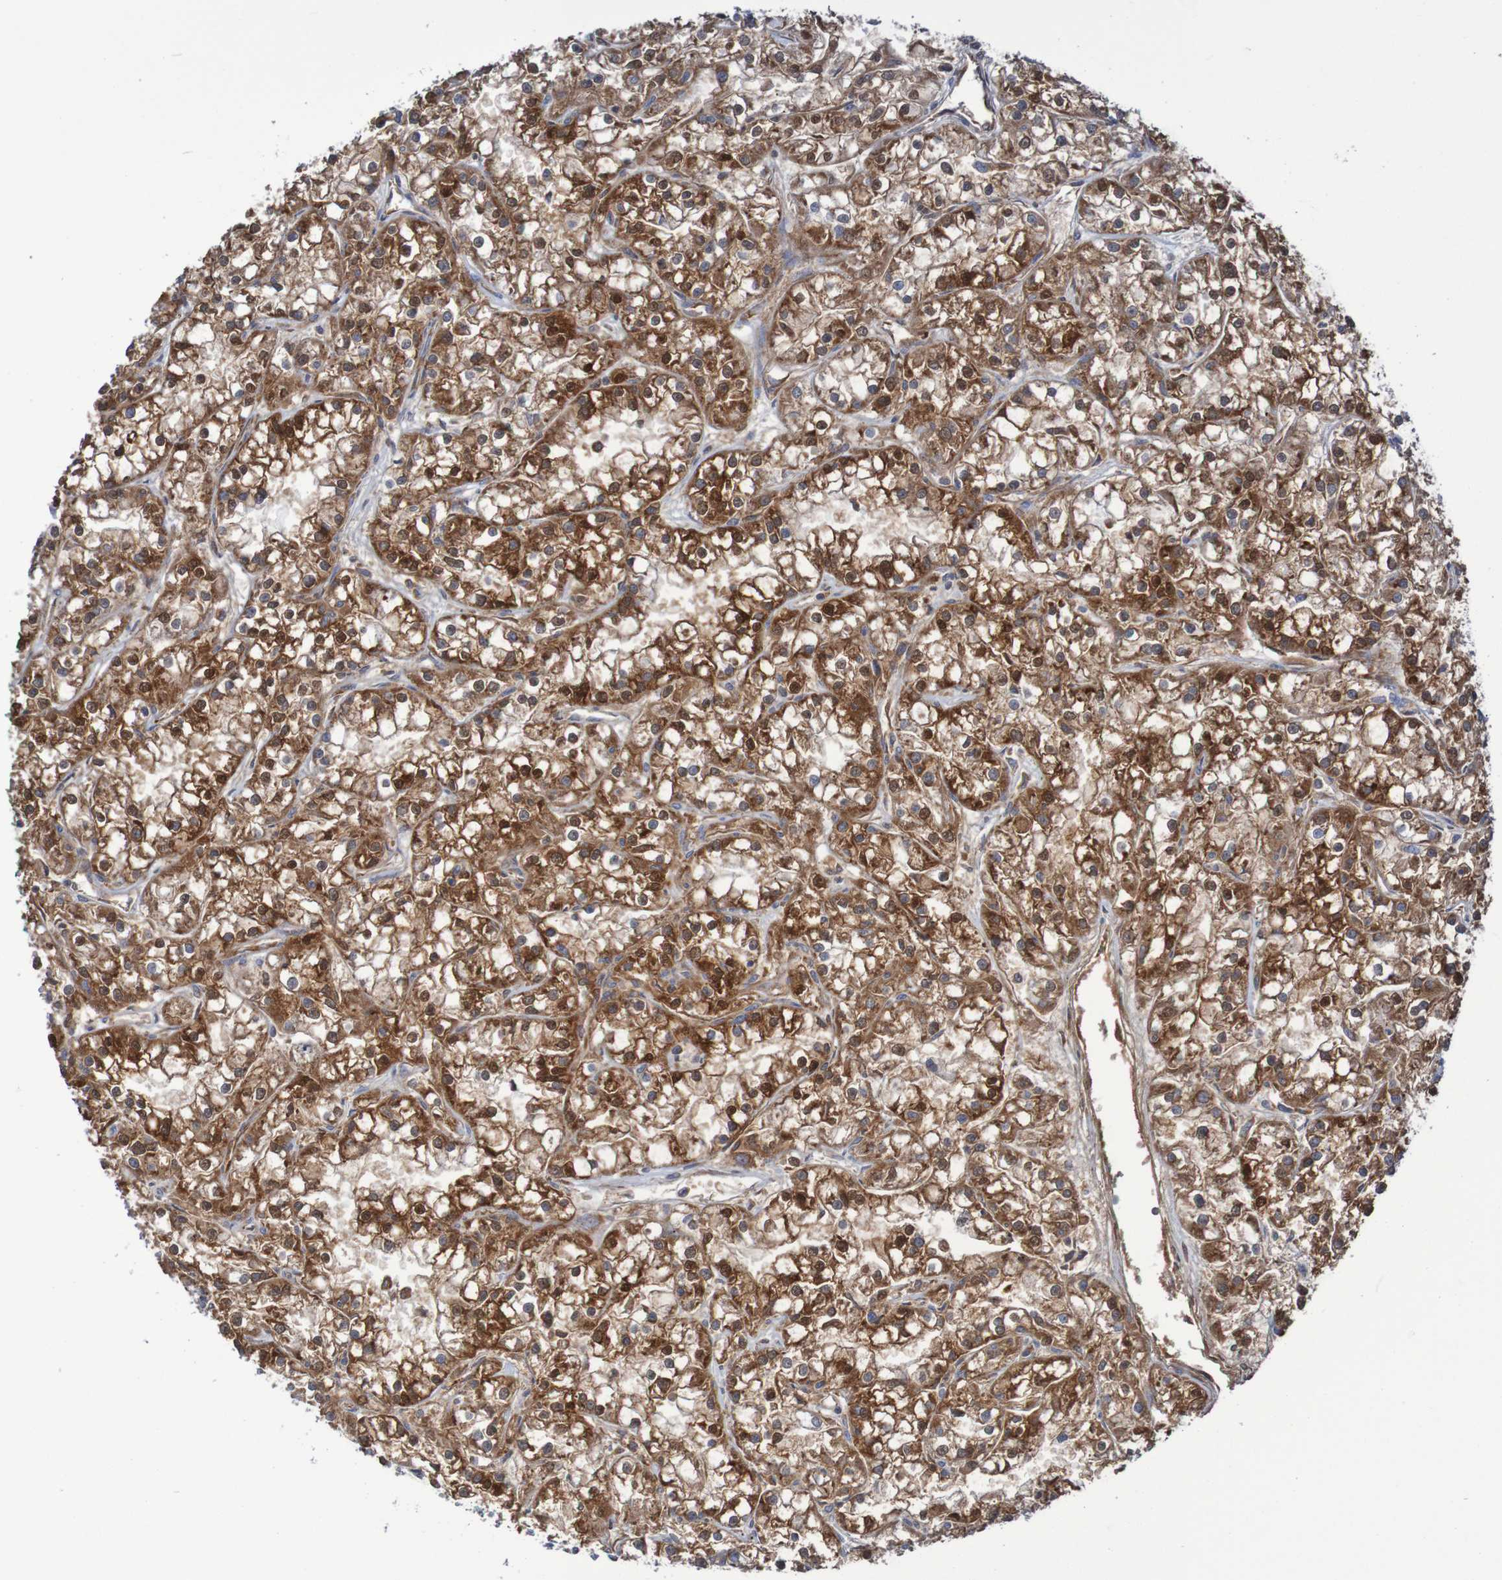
{"staining": {"intensity": "strong", "quantity": ">75%", "location": "cytoplasmic/membranous,nuclear"}, "tissue": "renal cancer", "cell_type": "Tumor cells", "image_type": "cancer", "snomed": [{"axis": "morphology", "description": "Adenocarcinoma, NOS"}, {"axis": "topography", "description": "Kidney"}], "caption": "Brown immunohistochemical staining in renal adenocarcinoma reveals strong cytoplasmic/membranous and nuclear staining in about >75% of tumor cells. (Brightfield microscopy of DAB IHC at high magnification).", "gene": "FXR2", "patient": {"sex": "female", "age": 52}}